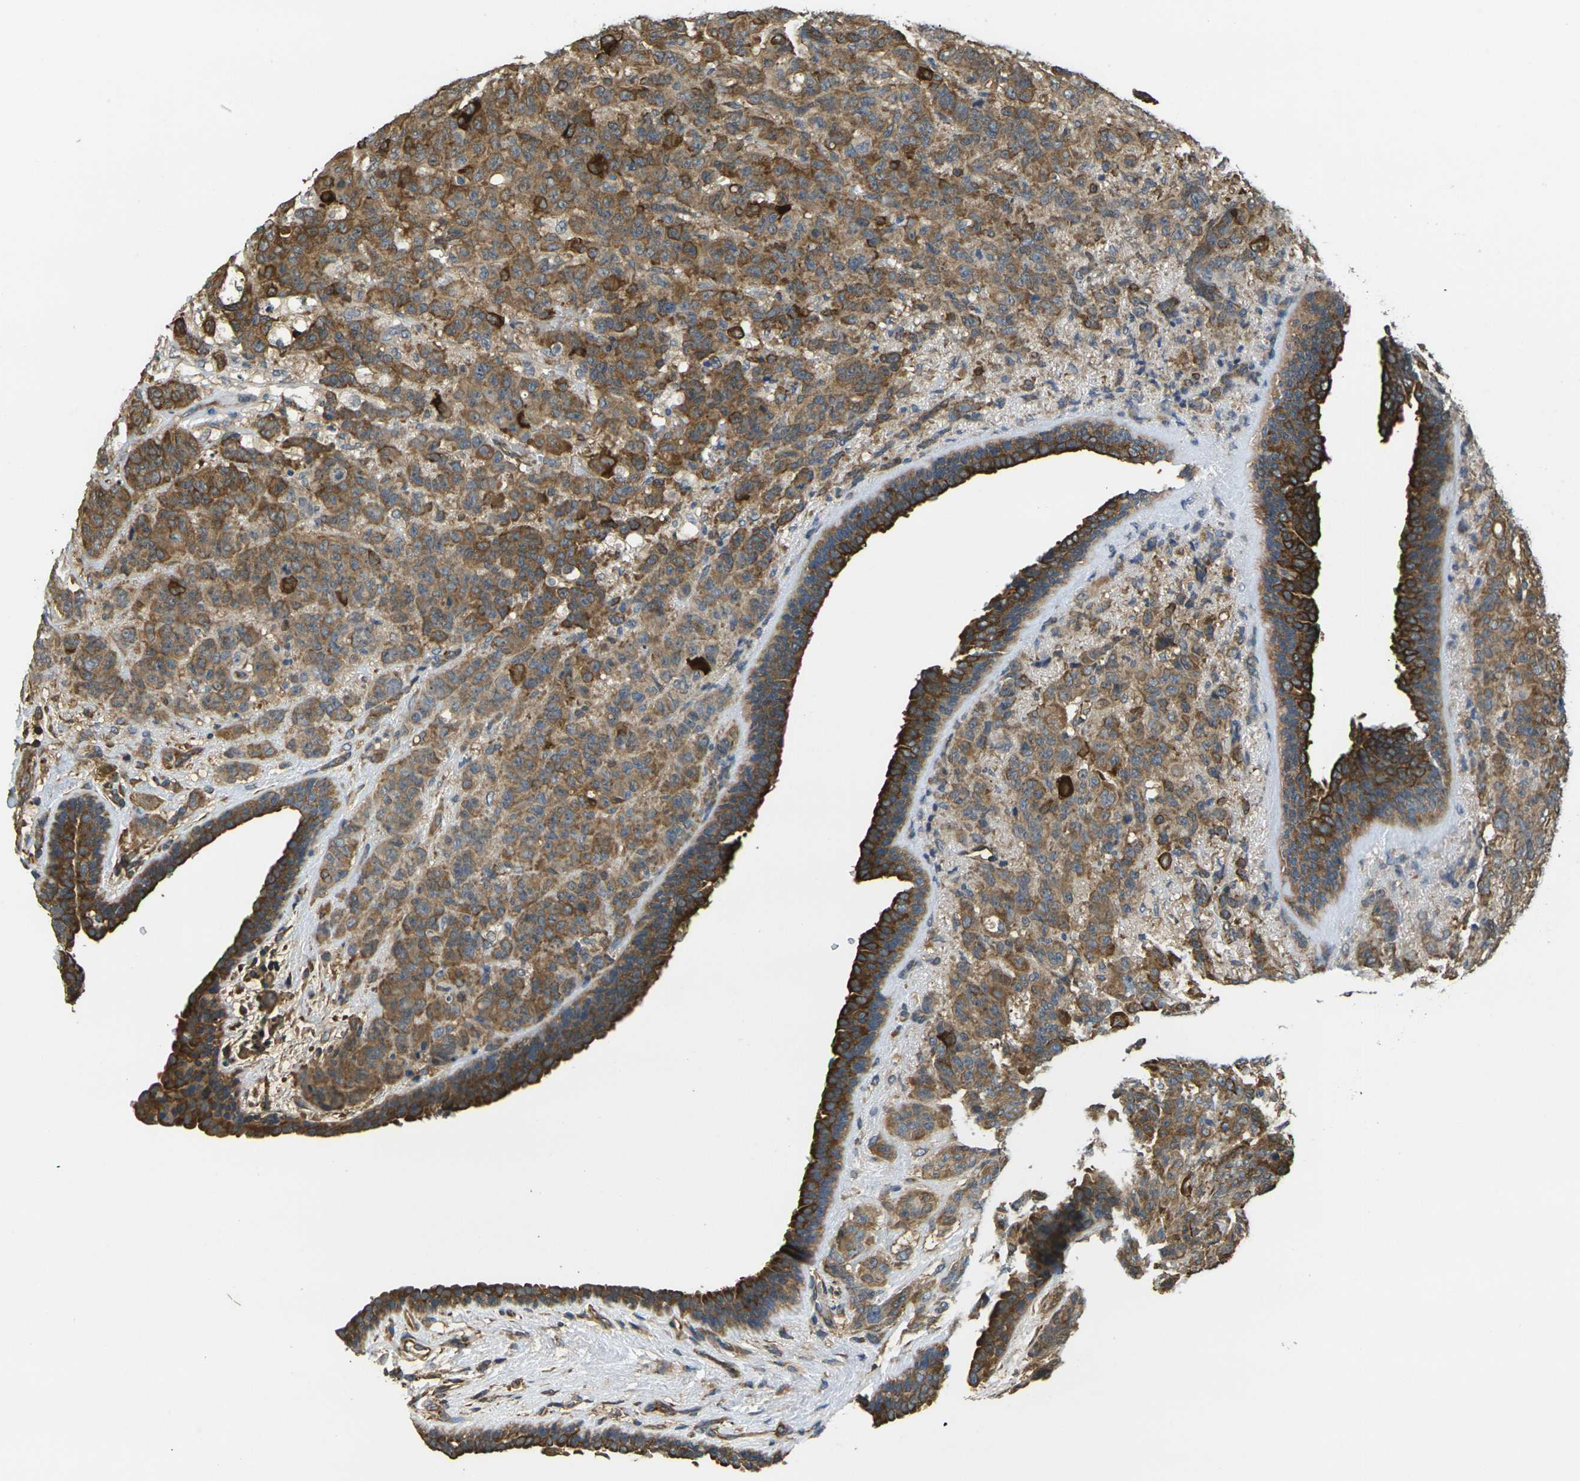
{"staining": {"intensity": "strong", "quantity": ">75%", "location": "cytoplasmic/membranous"}, "tissue": "breast cancer", "cell_type": "Tumor cells", "image_type": "cancer", "snomed": [{"axis": "morphology", "description": "Duct carcinoma"}, {"axis": "topography", "description": "Breast"}], "caption": "Protein staining shows strong cytoplasmic/membranous expression in approximately >75% of tumor cells in breast intraductal carcinoma. The staining was performed using DAB (3,3'-diaminobenzidine), with brown indicating positive protein expression. Nuclei are stained blue with hematoxylin.", "gene": "CAST", "patient": {"sex": "female", "age": 40}}